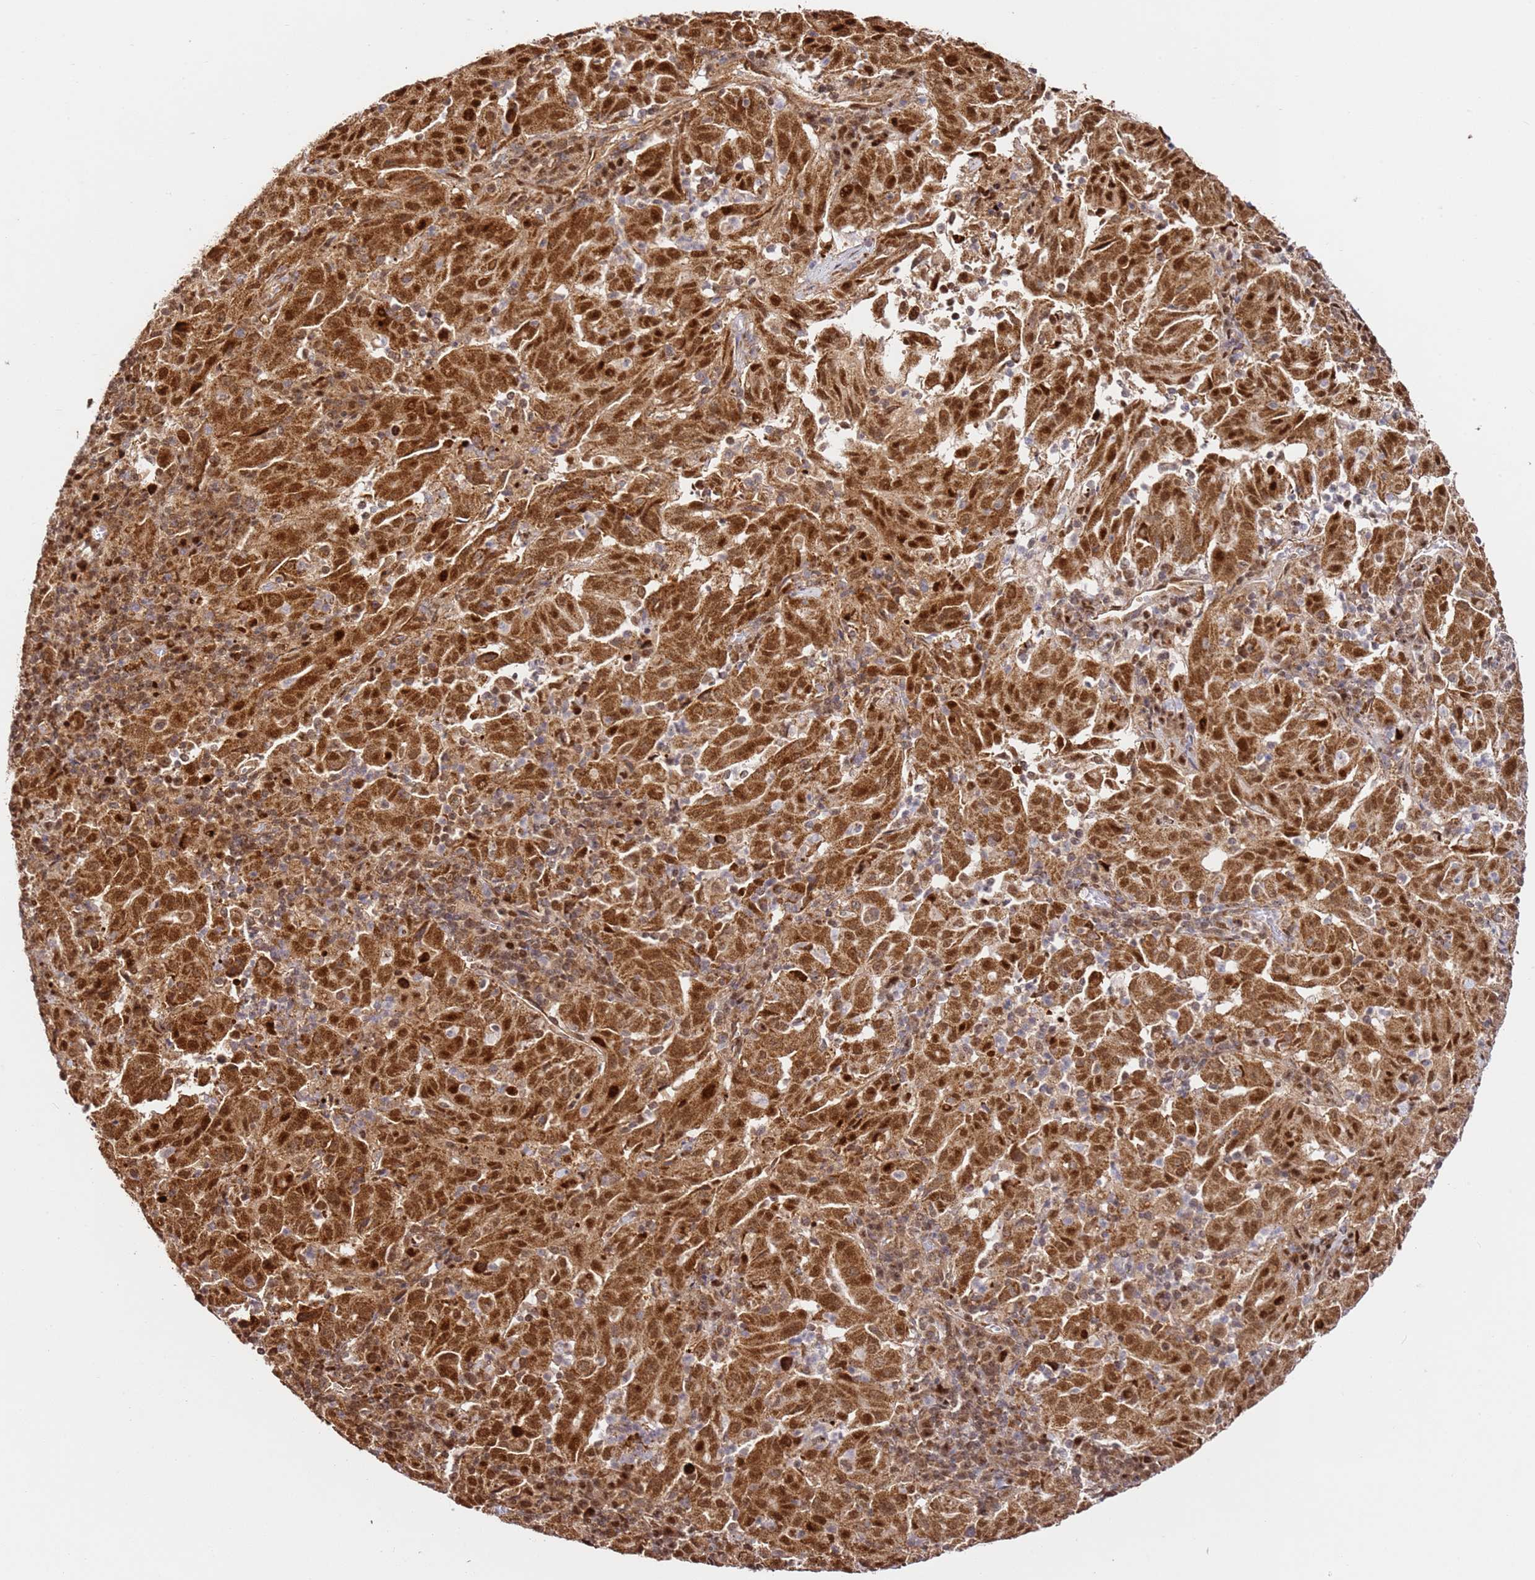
{"staining": {"intensity": "strong", "quantity": ">75%", "location": "cytoplasmic/membranous,nuclear"}, "tissue": "pancreatic cancer", "cell_type": "Tumor cells", "image_type": "cancer", "snomed": [{"axis": "morphology", "description": "Adenocarcinoma, NOS"}, {"axis": "topography", "description": "Pancreas"}], "caption": "Strong cytoplasmic/membranous and nuclear positivity for a protein is seen in approximately >75% of tumor cells of pancreatic cancer using IHC.", "gene": "SMOX", "patient": {"sex": "male", "age": 63}}